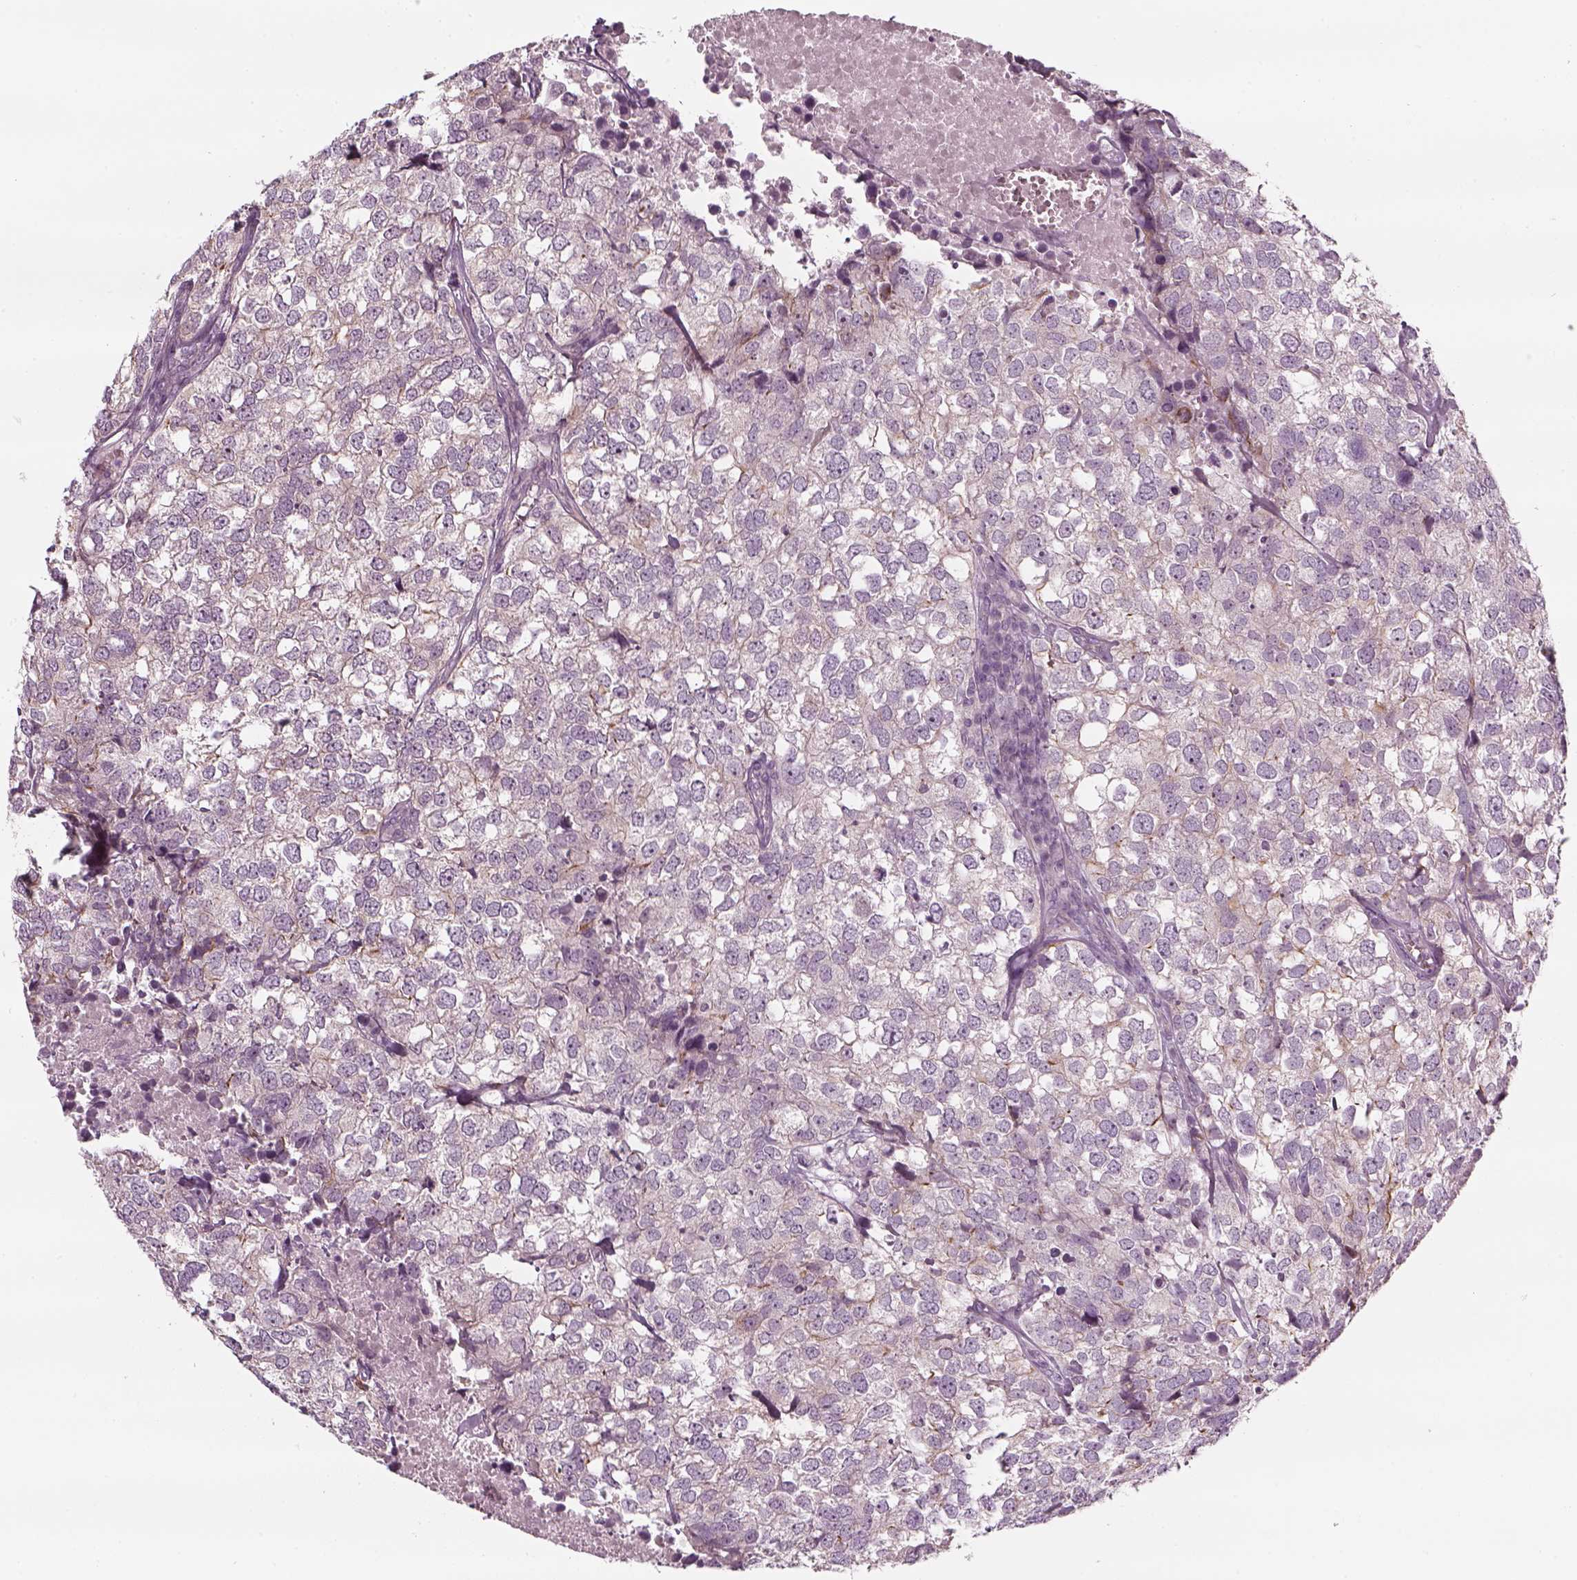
{"staining": {"intensity": "negative", "quantity": "none", "location": "none"}, "tissue": "breast cancer", "cell_type": "Tumor cells", "image_type": "cancer", "snomed": [{"axis": "morphology", "description": "Duct carcinoma"}, {"axis": "topography", "description": "Breast"}], "caption": "Protein analysis of breast cancer displays no significant expression in tumor cells. Brightfield microscopy of immunohistochemistry stained with DAB (3,3'-diaminobenzidine) (brown) and hematoxylin (blue), captured at high magnification.", "gene": "PNMT", "patient": {"sex": "female", "age": 30}}